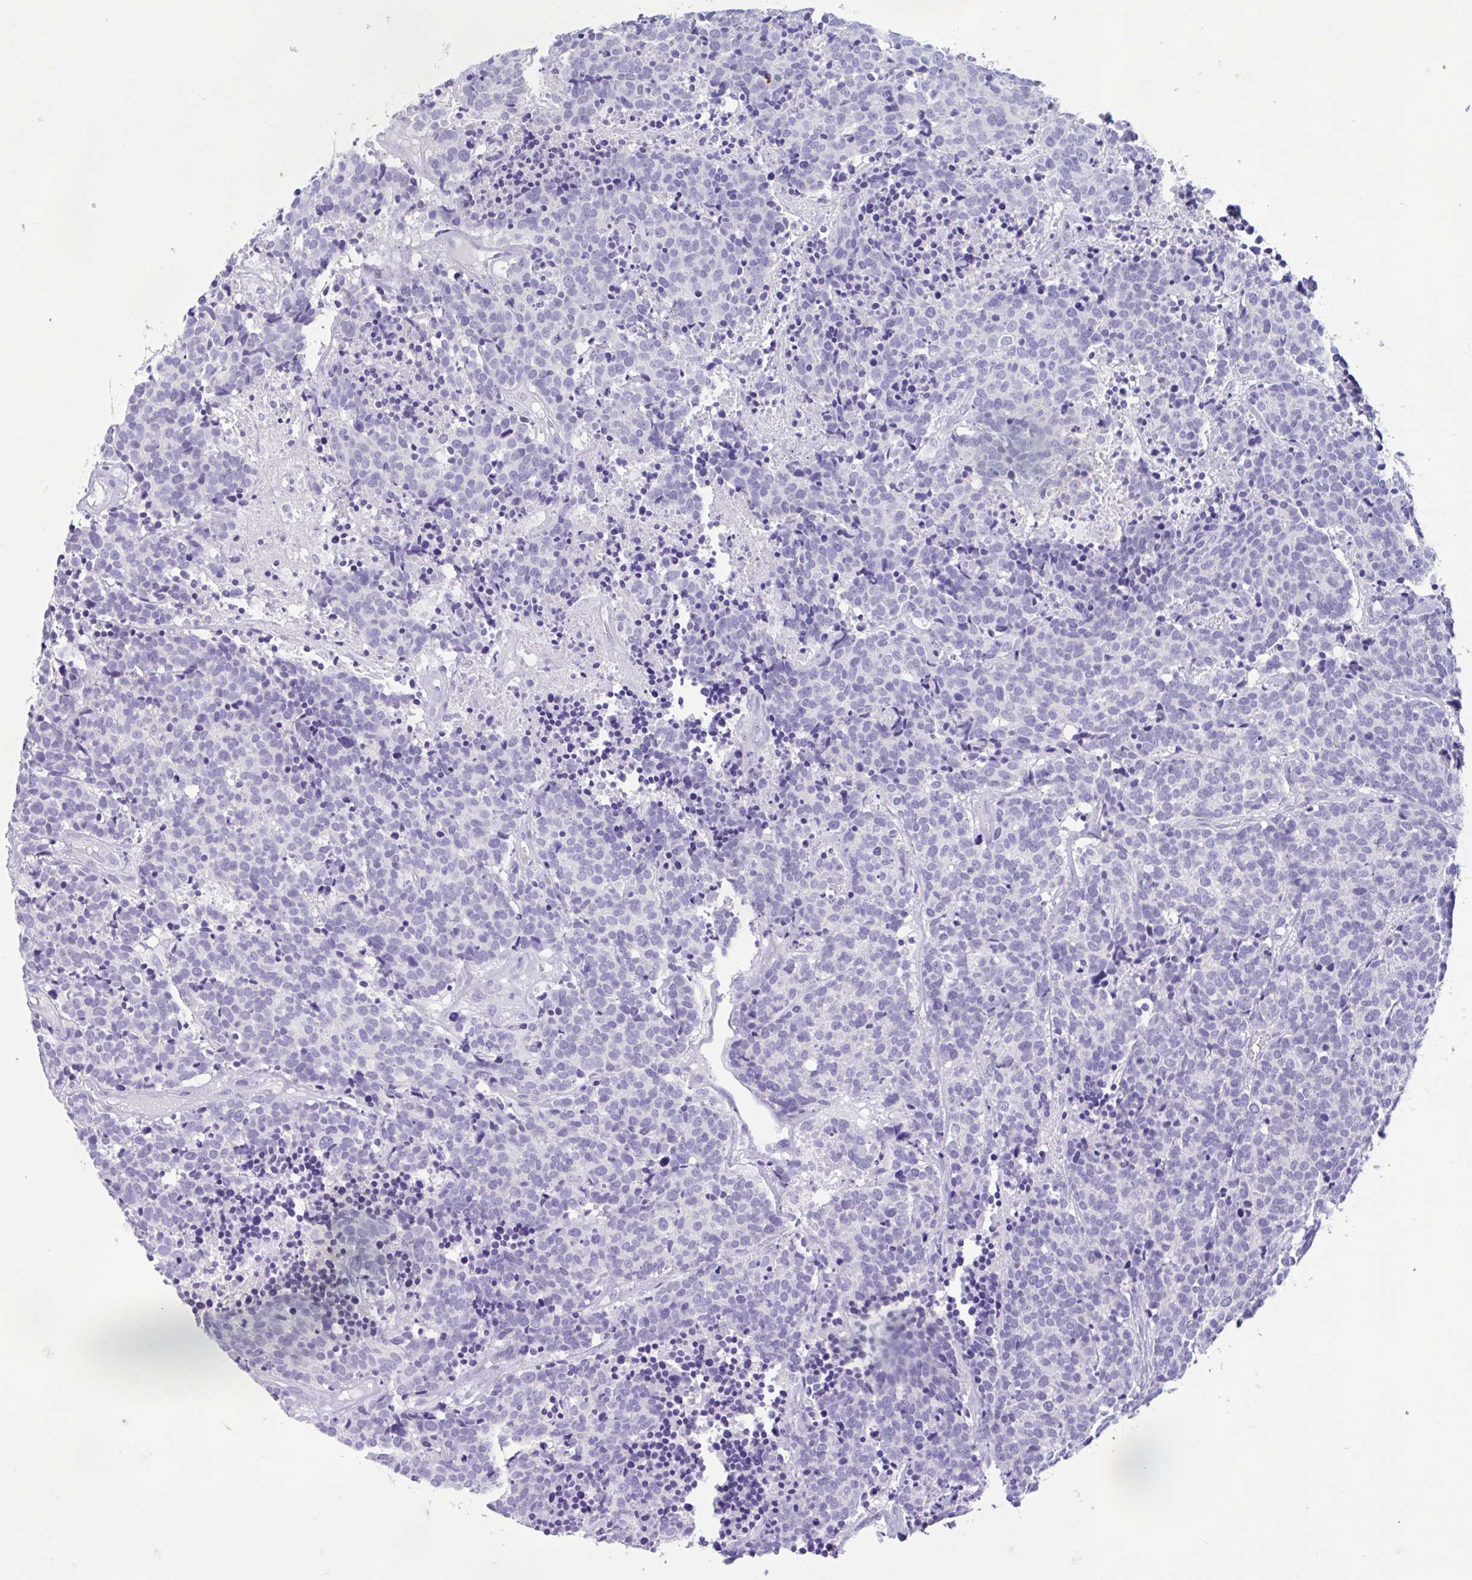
{"staining": {"intensity": "negative", "quantity": "none", "location": "none"}, "tissue": "carcinoid", "cell_type": "Tumor cells", "image_type": "cancer", "snomed": [{"axis": "morphology", "description": "Carcinoid, malignant, NOS"}, {"axis": "topography", "description": "Skin"}], "caption": "The photomicrograph reveals no significant staining in tumor cells of malignant carcinoid. (DAB immunohistochemistry visualized using brightfield microscopy, high magnification).", "gene": "ZNF319", "patient": {"sex": "female", "age": 79}}